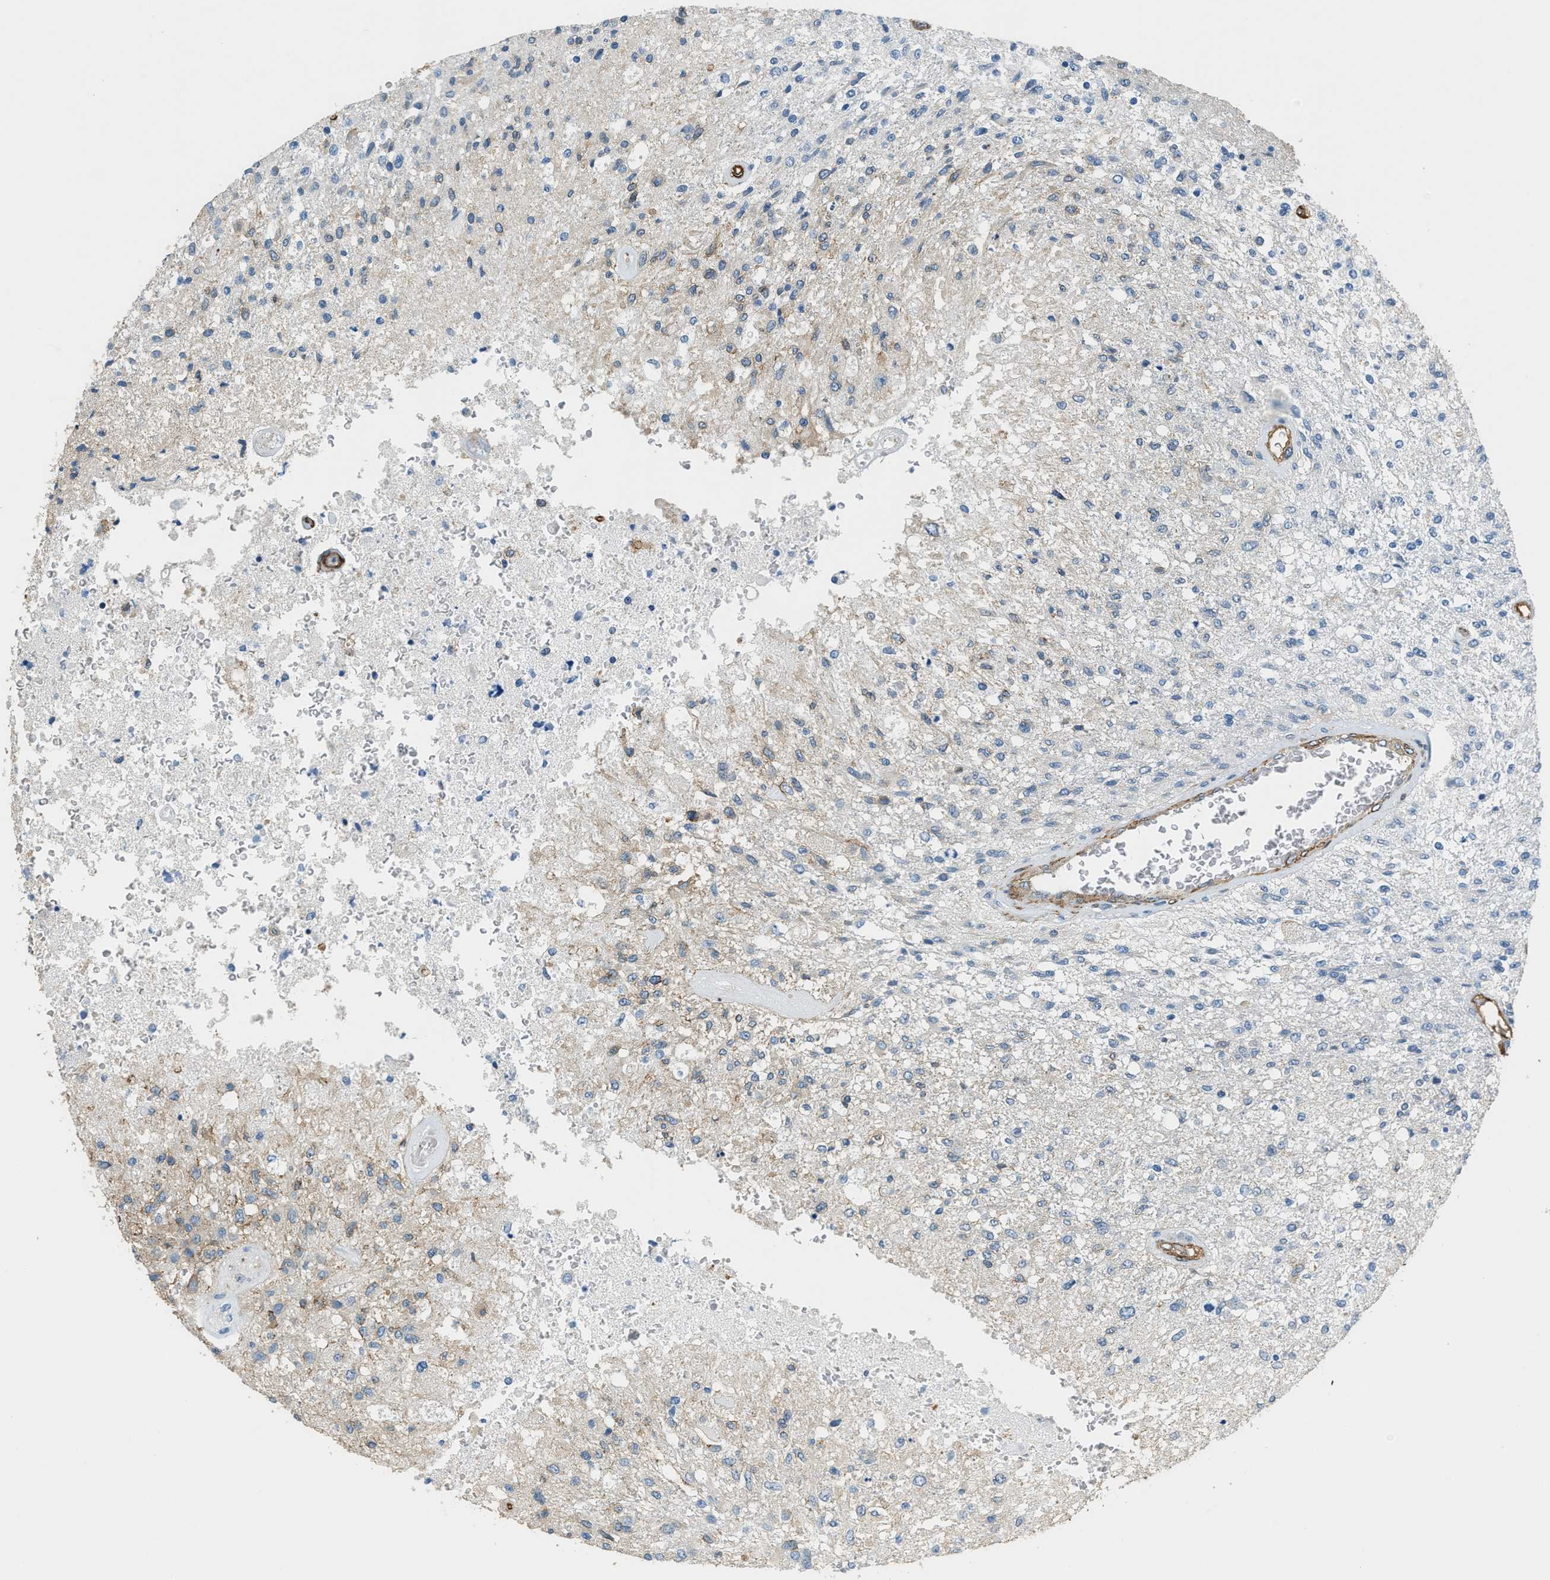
{"staining": {"intensity": "moderate", "quantity": "<25%", "location": "cytoplasmic/membranous"}, "tissue": "glioma", "cell_type": "Tumor cells", "image_type": "cancer", "snomed": [{"axis": "morphology", "description": "Normal tissue, NOS"}, {"axis": "morphology", "description": "Glioma, malignant, High grade"}, {"axis": "topography", "description": "Cerebral cortex"}], "caption": "An IHC micrograph of neoplastic tissue is shown. Protein staining in brown shows moderate cytoplasmic/membranous positivity in high-grade glioma (malignant) within tumor cells. The staining was performed using DAB (3,3'-diaminobenzidine), with brown indicating positive protein expression. Nuclei are stained blue with hematoxylin.", "gene": "TMEM43", "patient": {"sex": "male", "age": 77}}